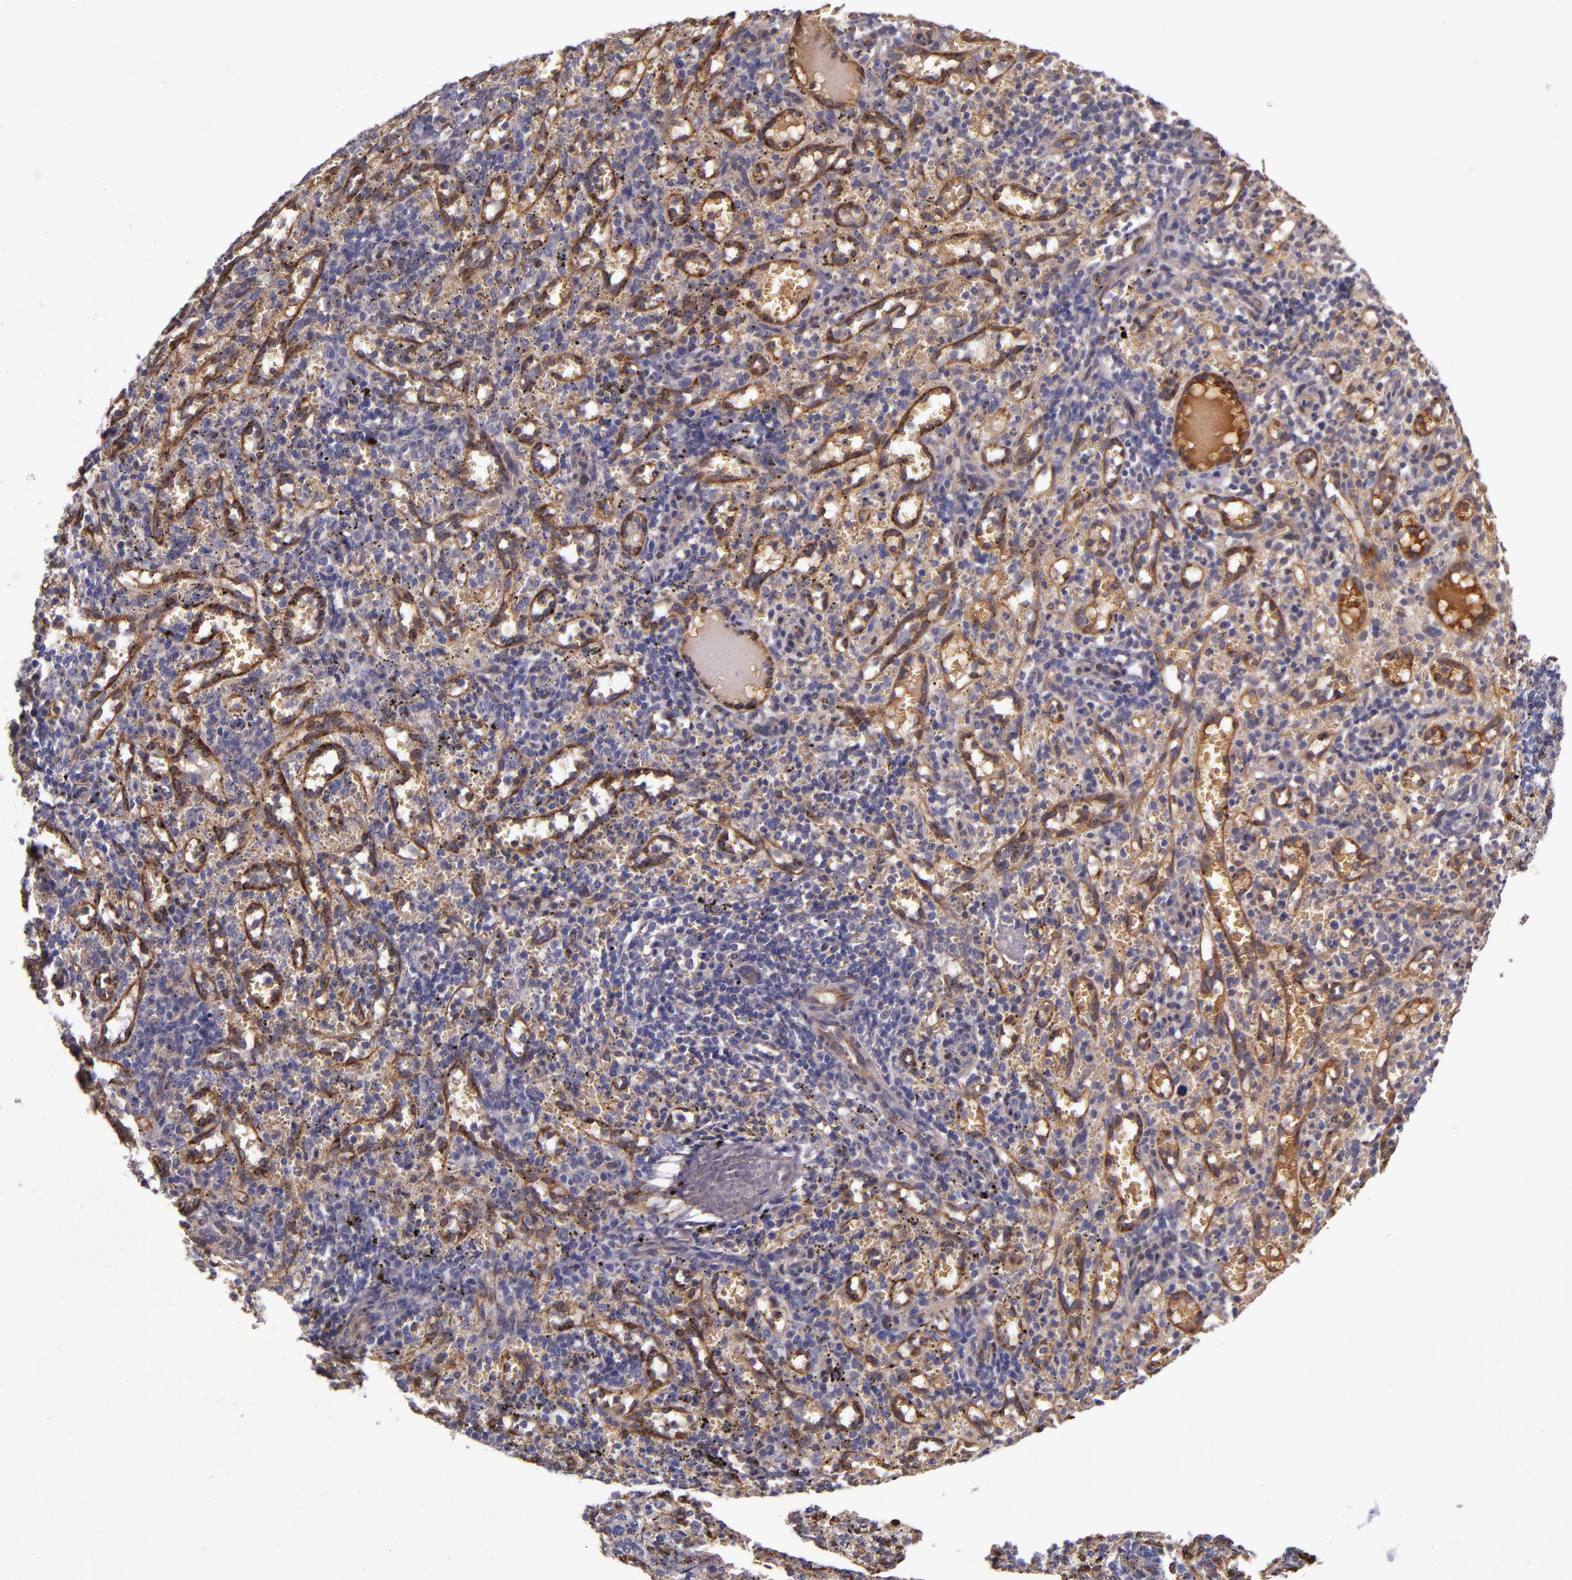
{"staining": {"intensity": "weak", "quantity": "<25%", "location": "cytoplasmic/membranous"}, "tissue": "spleen", "cell_type": "Cells in red pulp", "image_type": "normal", "snomed": [{"axis": "morphology", "description": "Normal tissue, NOS"}, {"axis": "topography", "description": "Spleen"}], "caption": "There is no significant positivity in cells in red pulp of spleen. The staining is performed using DAB (3,3'-diaminobenzidine) brown chromogen with nuclei counter-stained in using hematoxylin.", "gene": "CLEC3B", "patient": {"sex": "female", "age": 10}}